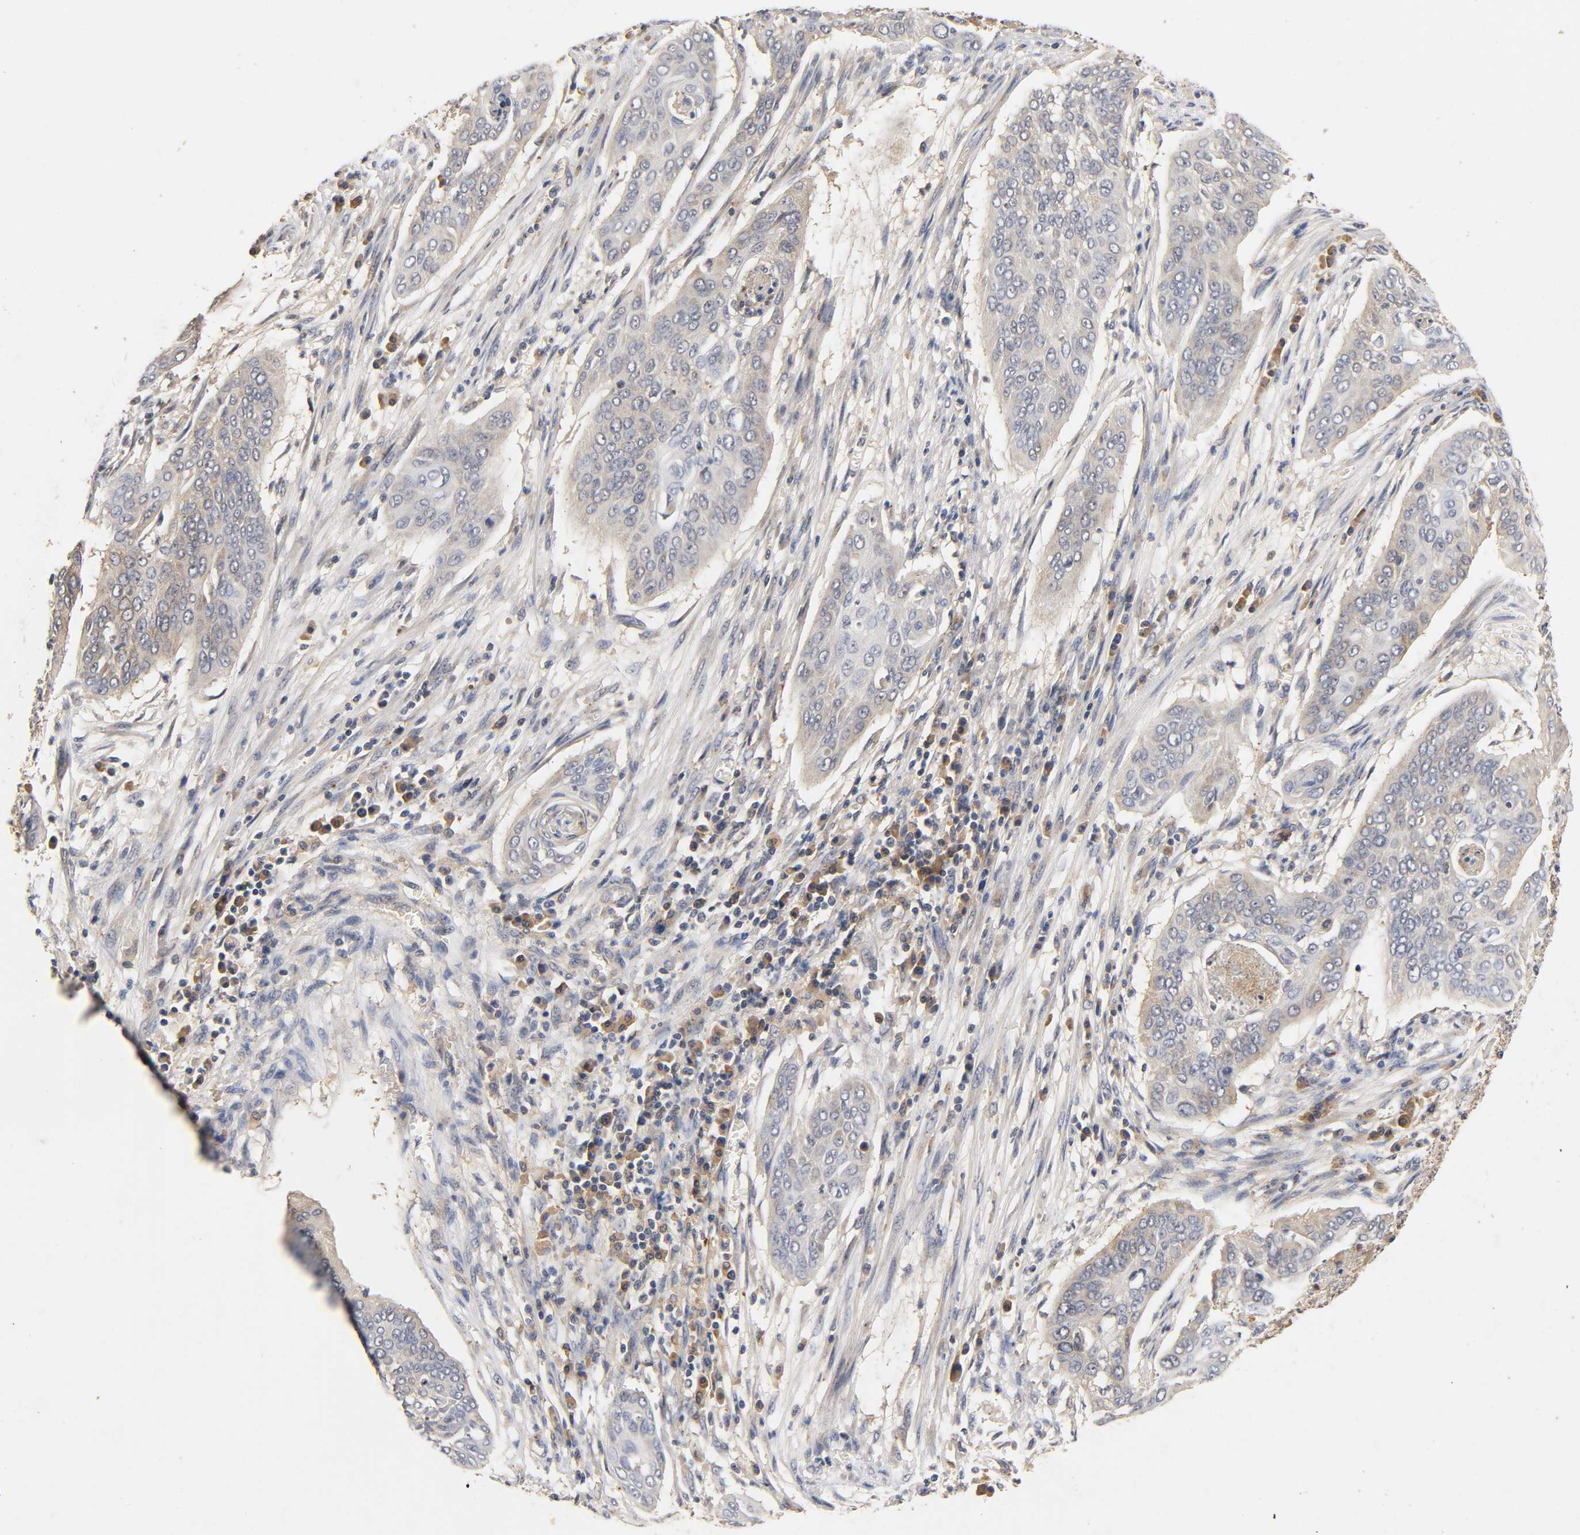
{"staining": {"intensity": "moderate", "quantity": ">75%", "location": "cytoplasmic/membranous"}, "tissue": "cervical cancer", "cell_type": "Tumor cells", "image_type": "cancer", "snomed": [{"axis": "morphology", "description": "Squamous cell carcinoma, NOS"}, {"axis": "topography", "description": "Cervix"}], "caption": "Immunohistochemistry histopathology image of cervical cancer stained for a protein (brown), which shows medium levels of moderate cytoplasmic/membranous expression in about >75% of tumor cells.", "gene": "SCAP", "patient": {"sex": "female", "age": 39}}